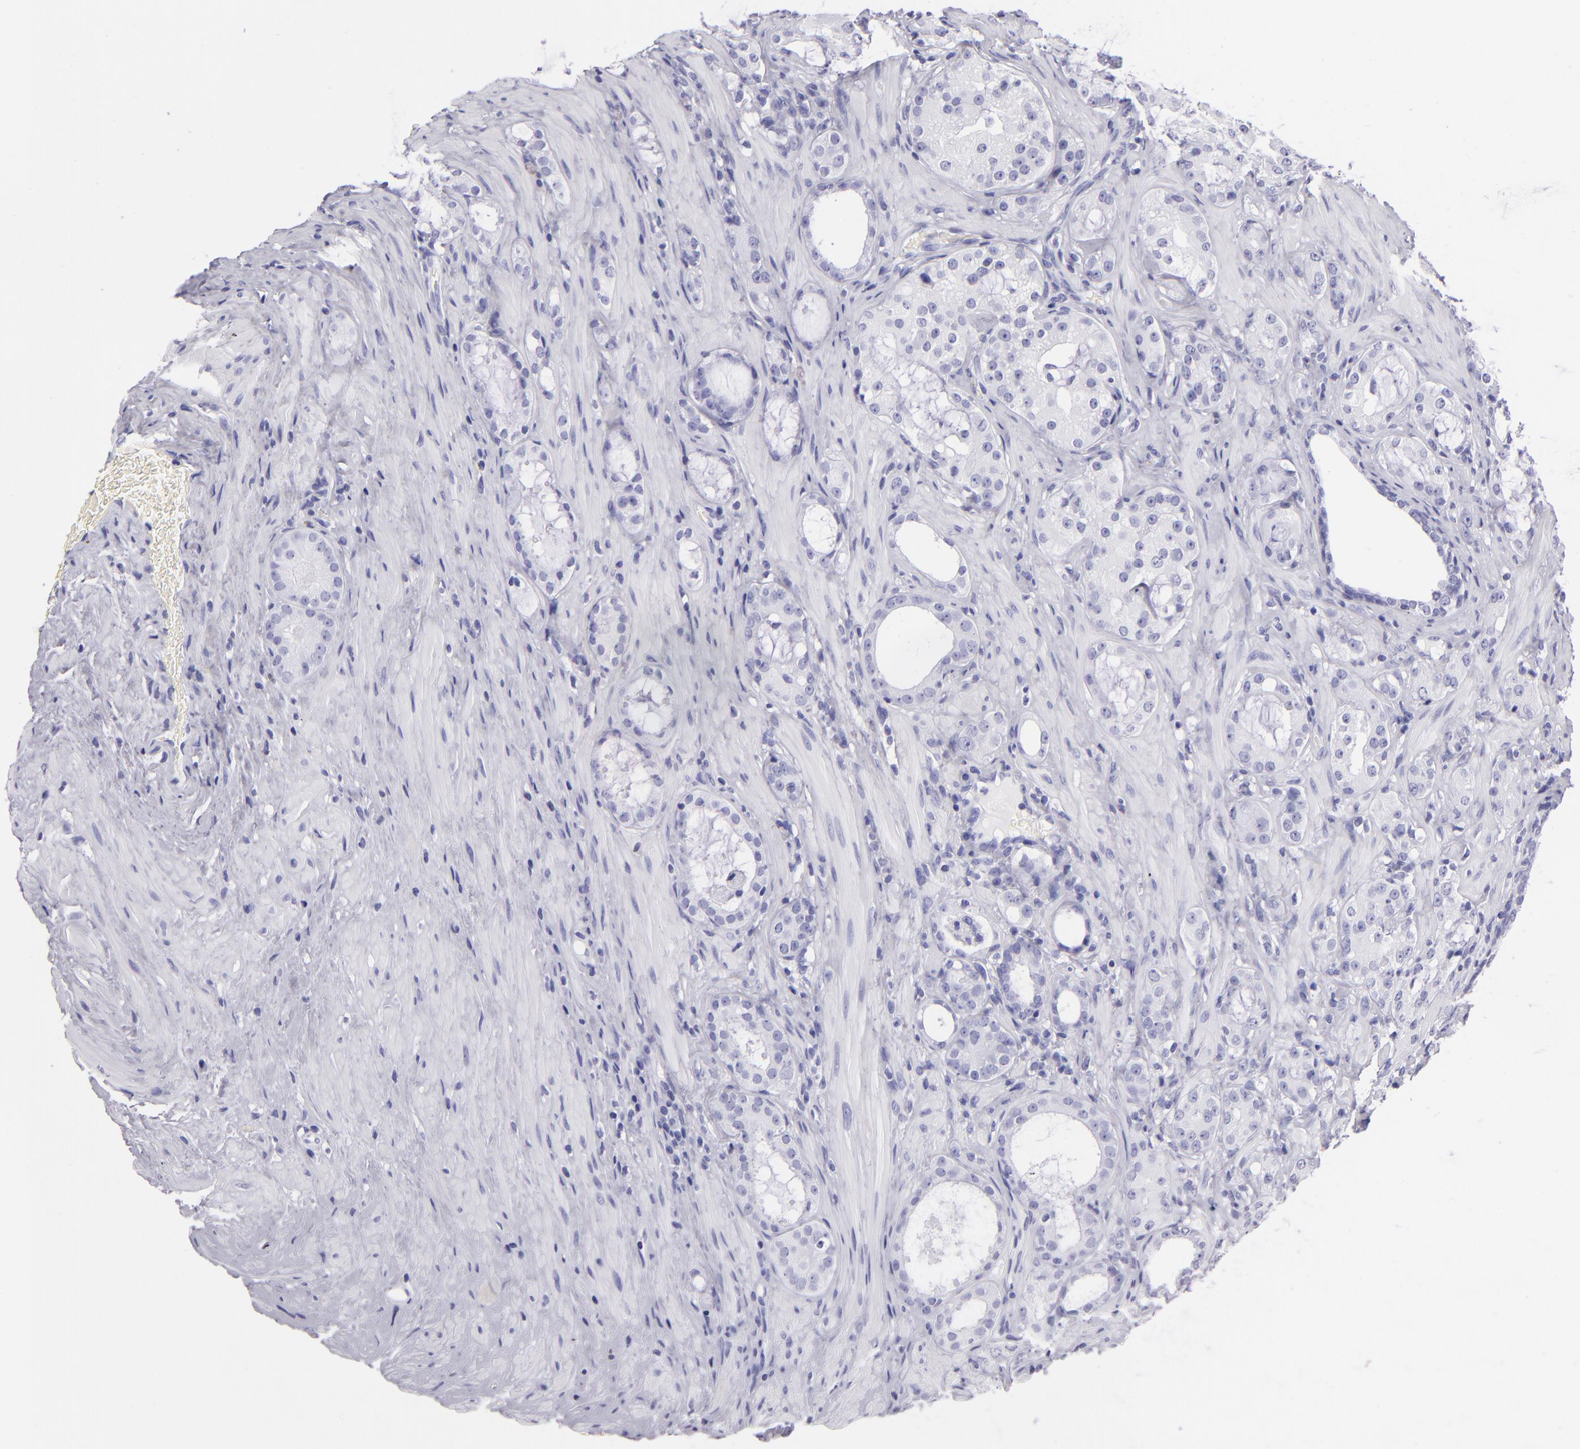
{"staining": {"intensity": "negative", "quantity": "none", "location": "none"}, "tissue": "prostate cancer", "cell_type": "Tumor cells", "image_type": "cancer", "snomed": [{"axis": "morphology", "description": "Adenocarcinoma, Medium grade"}, {"axis": "topography", "description": "Prostate"}], "caption": "This histopathology image is of adenocarcinoma (medium-grade) (prostate) stained with immunohistochemistry to label a protein in brown with the nuclei are counter-stained blue. There is no positivity in tumor cells.", "gene": "PVALB", "patient": {"sex": "male", "age": 73}}